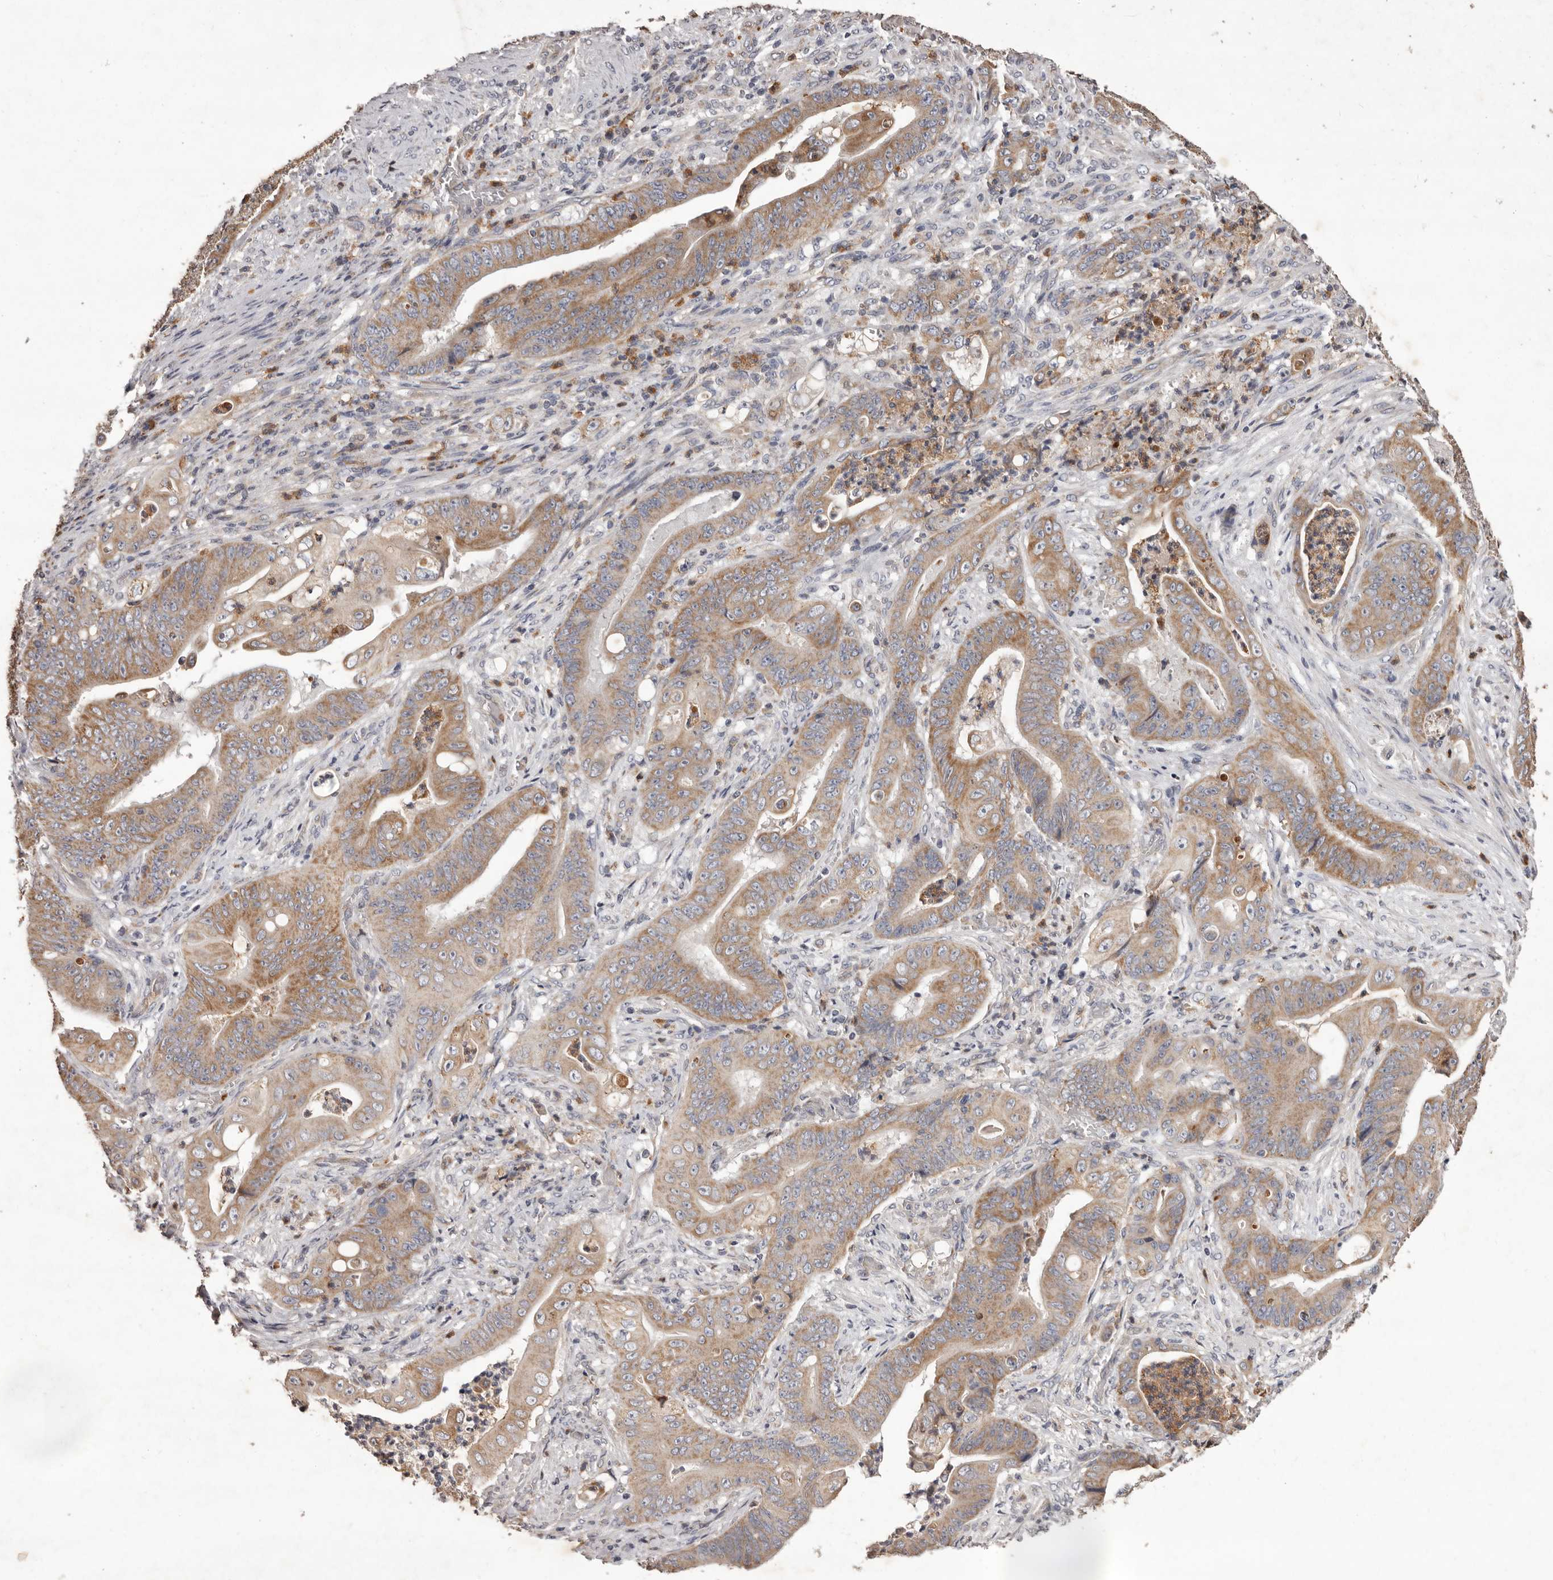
{"staining": {"intensity": "moderate", "quantity": ">75%", "location": "cytoplasmic/membranous"}, "tissue": "stomach cancer", "cell_type": "Tumor cells", "image_type": "cancer", "snomed": [{"axis": "morphology", "description": "Adenocarcinoma, NOS"}, {"axis": "topography", "description": "Stomach"}], "caption": "Immunohistochemistry staining of stomach adenocarcinoma, which shows medium levels of moderate cytoplasmic/membranous positivity in about >75% of tumor cells indicating moderate cytoplasmic/membranous protein staining. The staining was performed using DAB (3,3'-diaminobenzidine) (brown) for protein detection and nuclei were counterstained in hematoxylin (blue).", "gene": "CXCL14", "patient": {"sex": "female", "age": 73}}